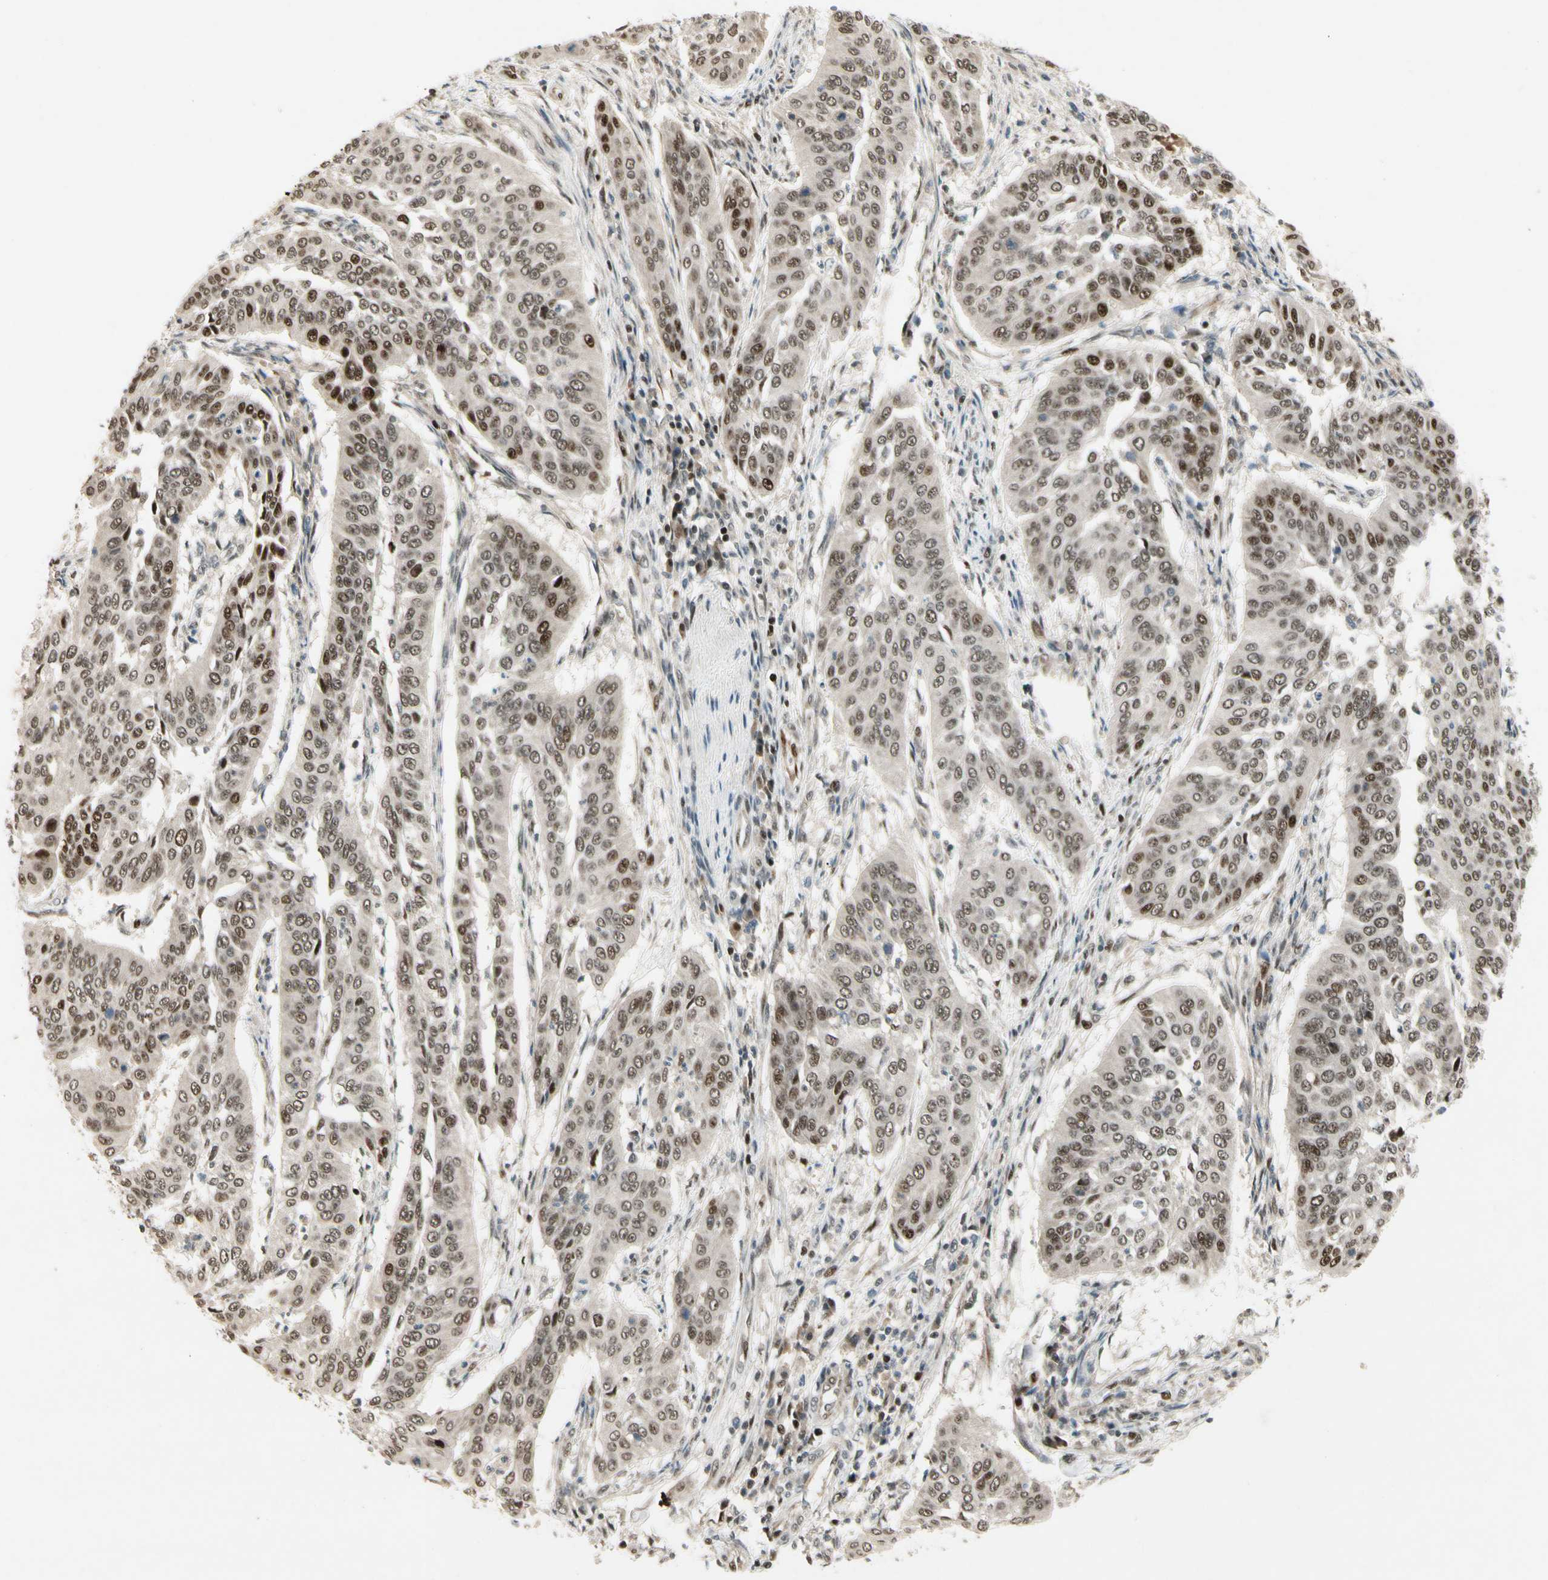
{"staining": {"intensity": "strong", "quantity": "25%-75%", "location": "nuclear"}, "tissue": "cervical cancer", "cell_type": "Tumor cells", "image_type": "cancer", "snomed": [{"axis": "morphology", "description": "Normal tissue, NOS"}, {"axis": "morphology", "description": "Squamous cell carcinoma, NOS"}, {"axis": "topography", "description": "Cervix"}], "caption": "Strong nuclear protein staining is identified in approximately 25%-75% of tumor cells in squamous cell carcinoma (cervical). (Brightfield microscopy of DAB IHC at high magnification).", "gene": "CDK11A", "patient": {"sex": "female", "age": 39}}